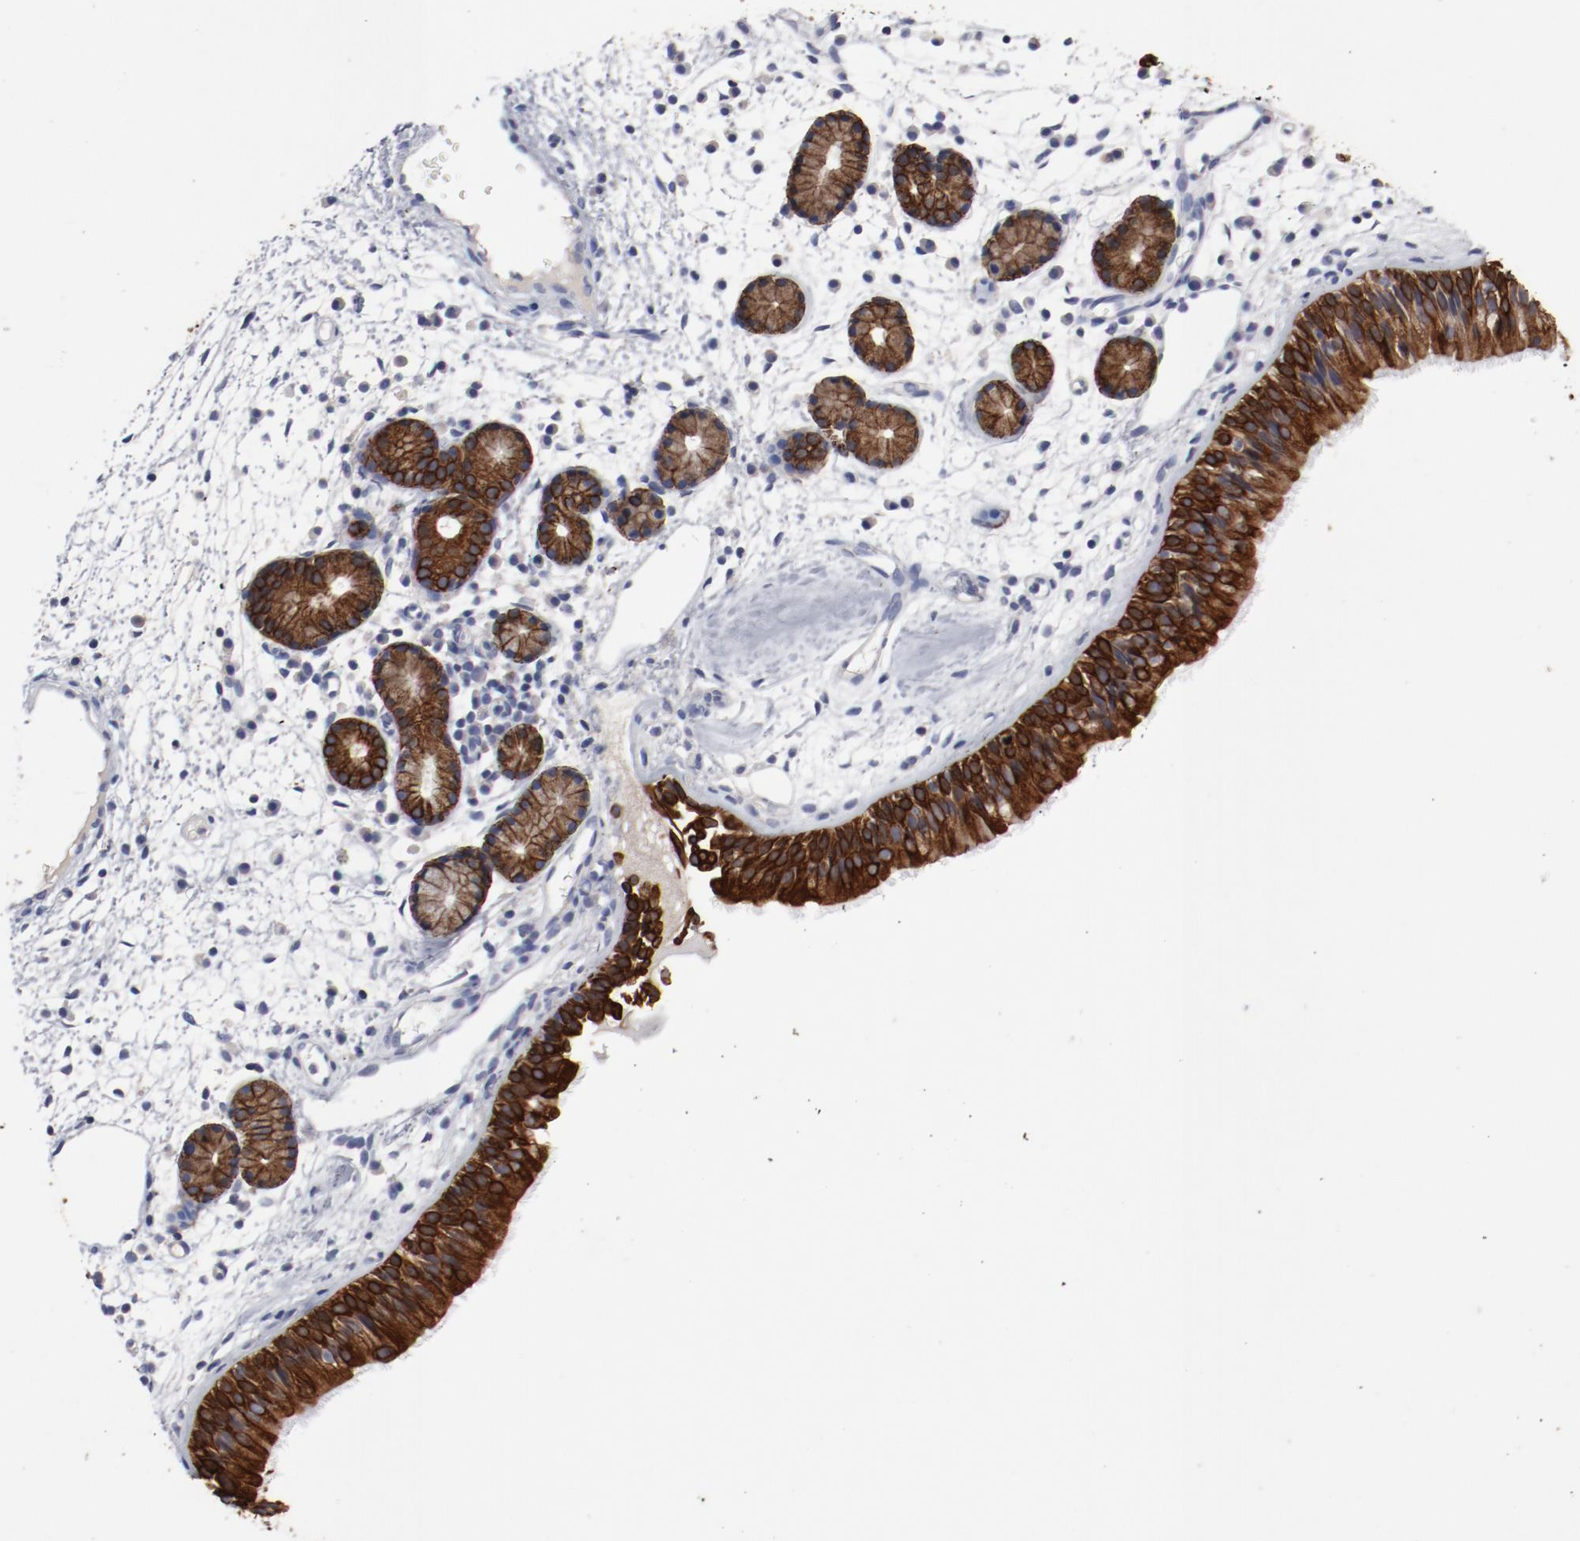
{"staining": {"intensity": "strong", "quantity": ">75%", "location": "cytoplasmic/membranous"}, "tissue": "nasopharynx", "cell_type": "Respiratory epithelial cells", "image_type": "normal", "snomed": [{"axis": "morphology", "description": "Normal tissue, NOS"}, {"axis": "morphology", "description": "Inflammation, NOS"}, {"axis": "topography", "description": "Nasopharynx"}], "caption": "Nasopharynx stained for a protein shows strong cytoplasmic/membranous positivity in respiratory epithelial cells. (DAB IHC, brown staining for protein, blue staining for nuclei).", "gene": "TSPAN6", "patient": {"sex": "female", "age": 55}}